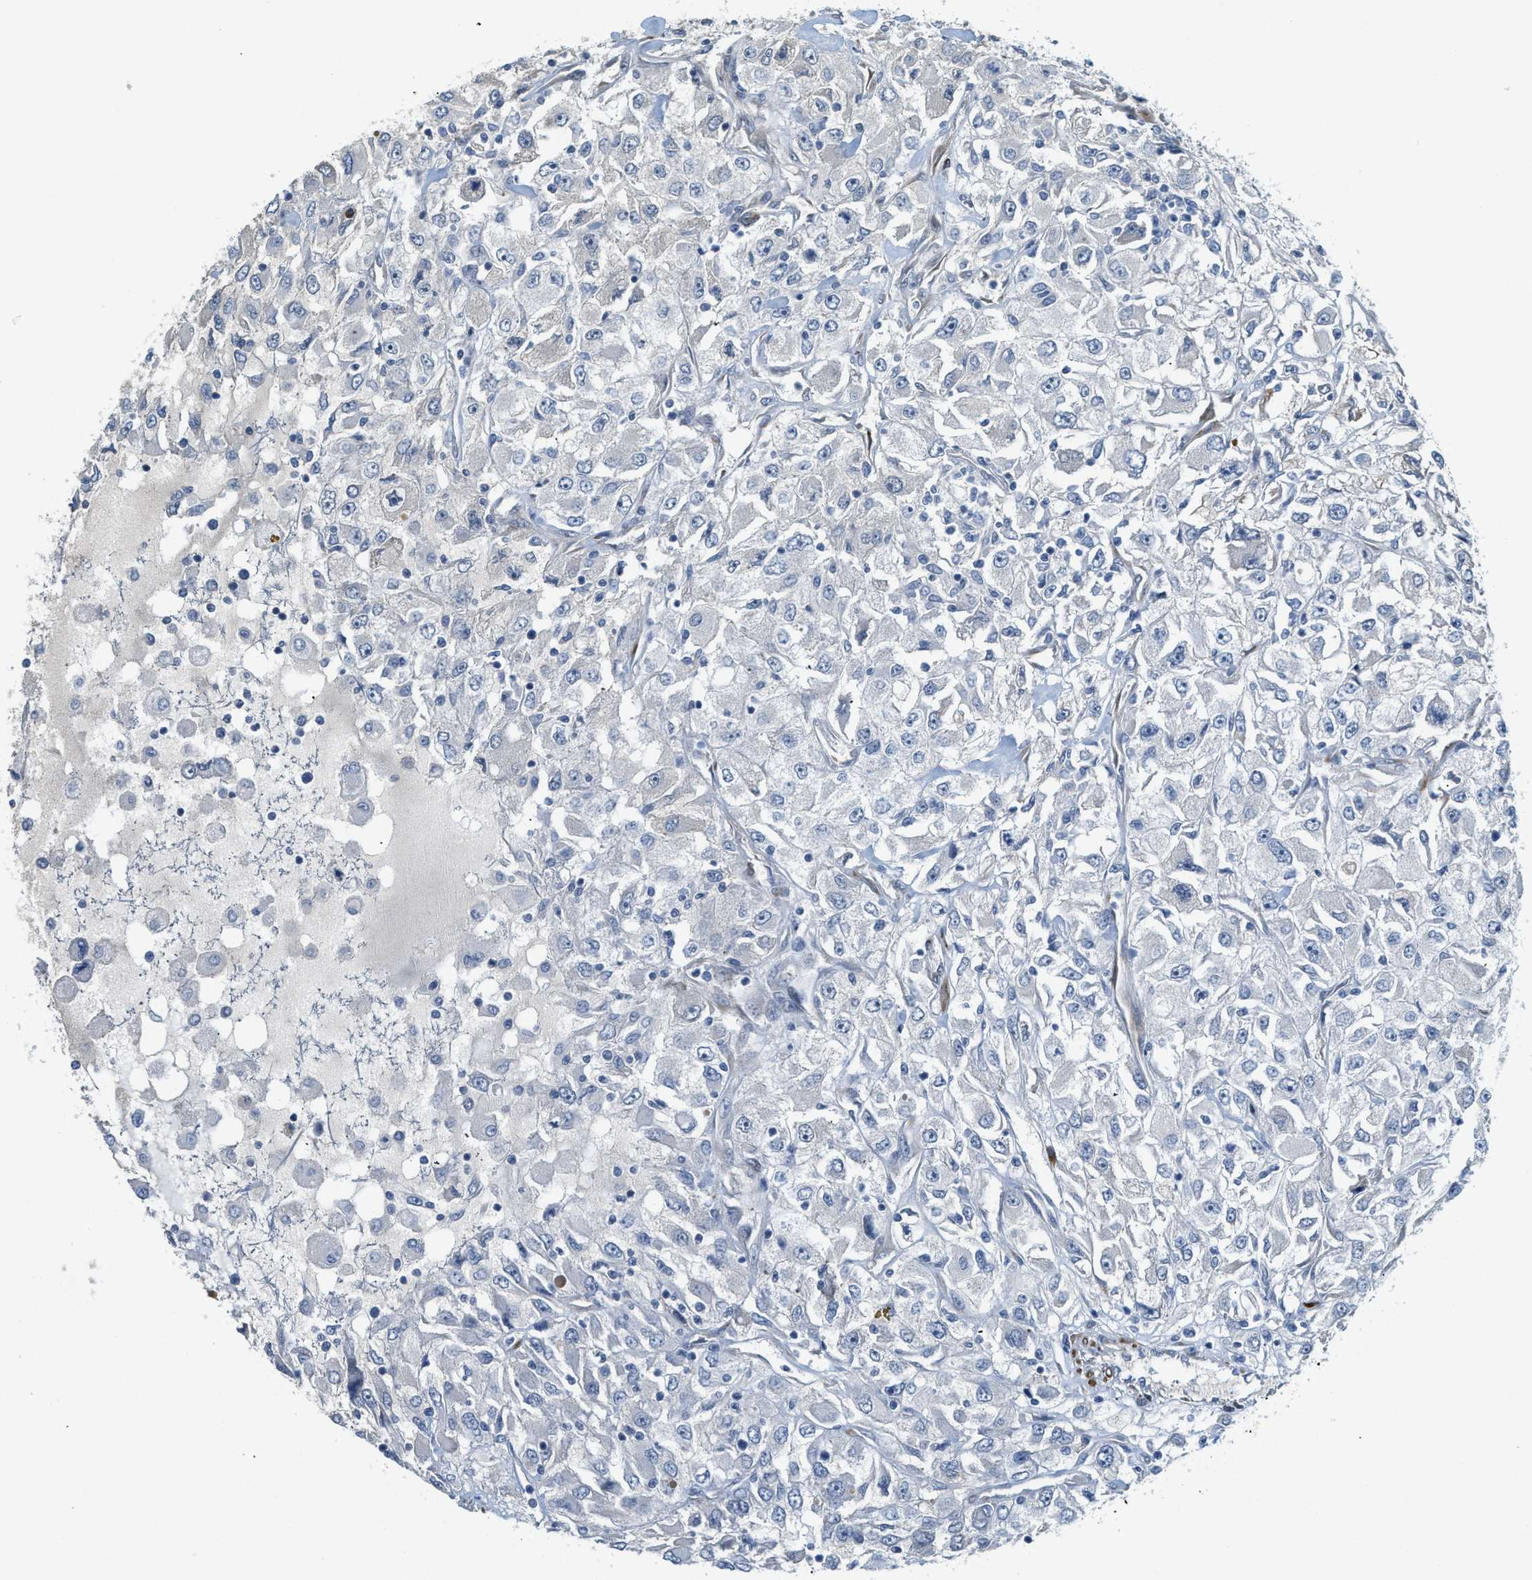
{"staining": {"intensity": "negative", "quantity": "none", "location": "none"}, "tissue": "renal cancer", "cell_type": "Tumor cells", "image_type": "cancer", "snomed": [{"axis": "morphology", "description": "Adenocarcinoma, NOS"}, {"axis": "topography", "description": "Kidney"}], "caption": "There is no significant expression in tumor cells of renal cancer (adenocarcinoma). The staining was performed using DAB to visualize the protein expression in brown, while the nuclei were stained in blue with hematoxylin (Magnification: 20x).", "gene": "TMEM154", "patient": {"sex": "female", "age": 52}}